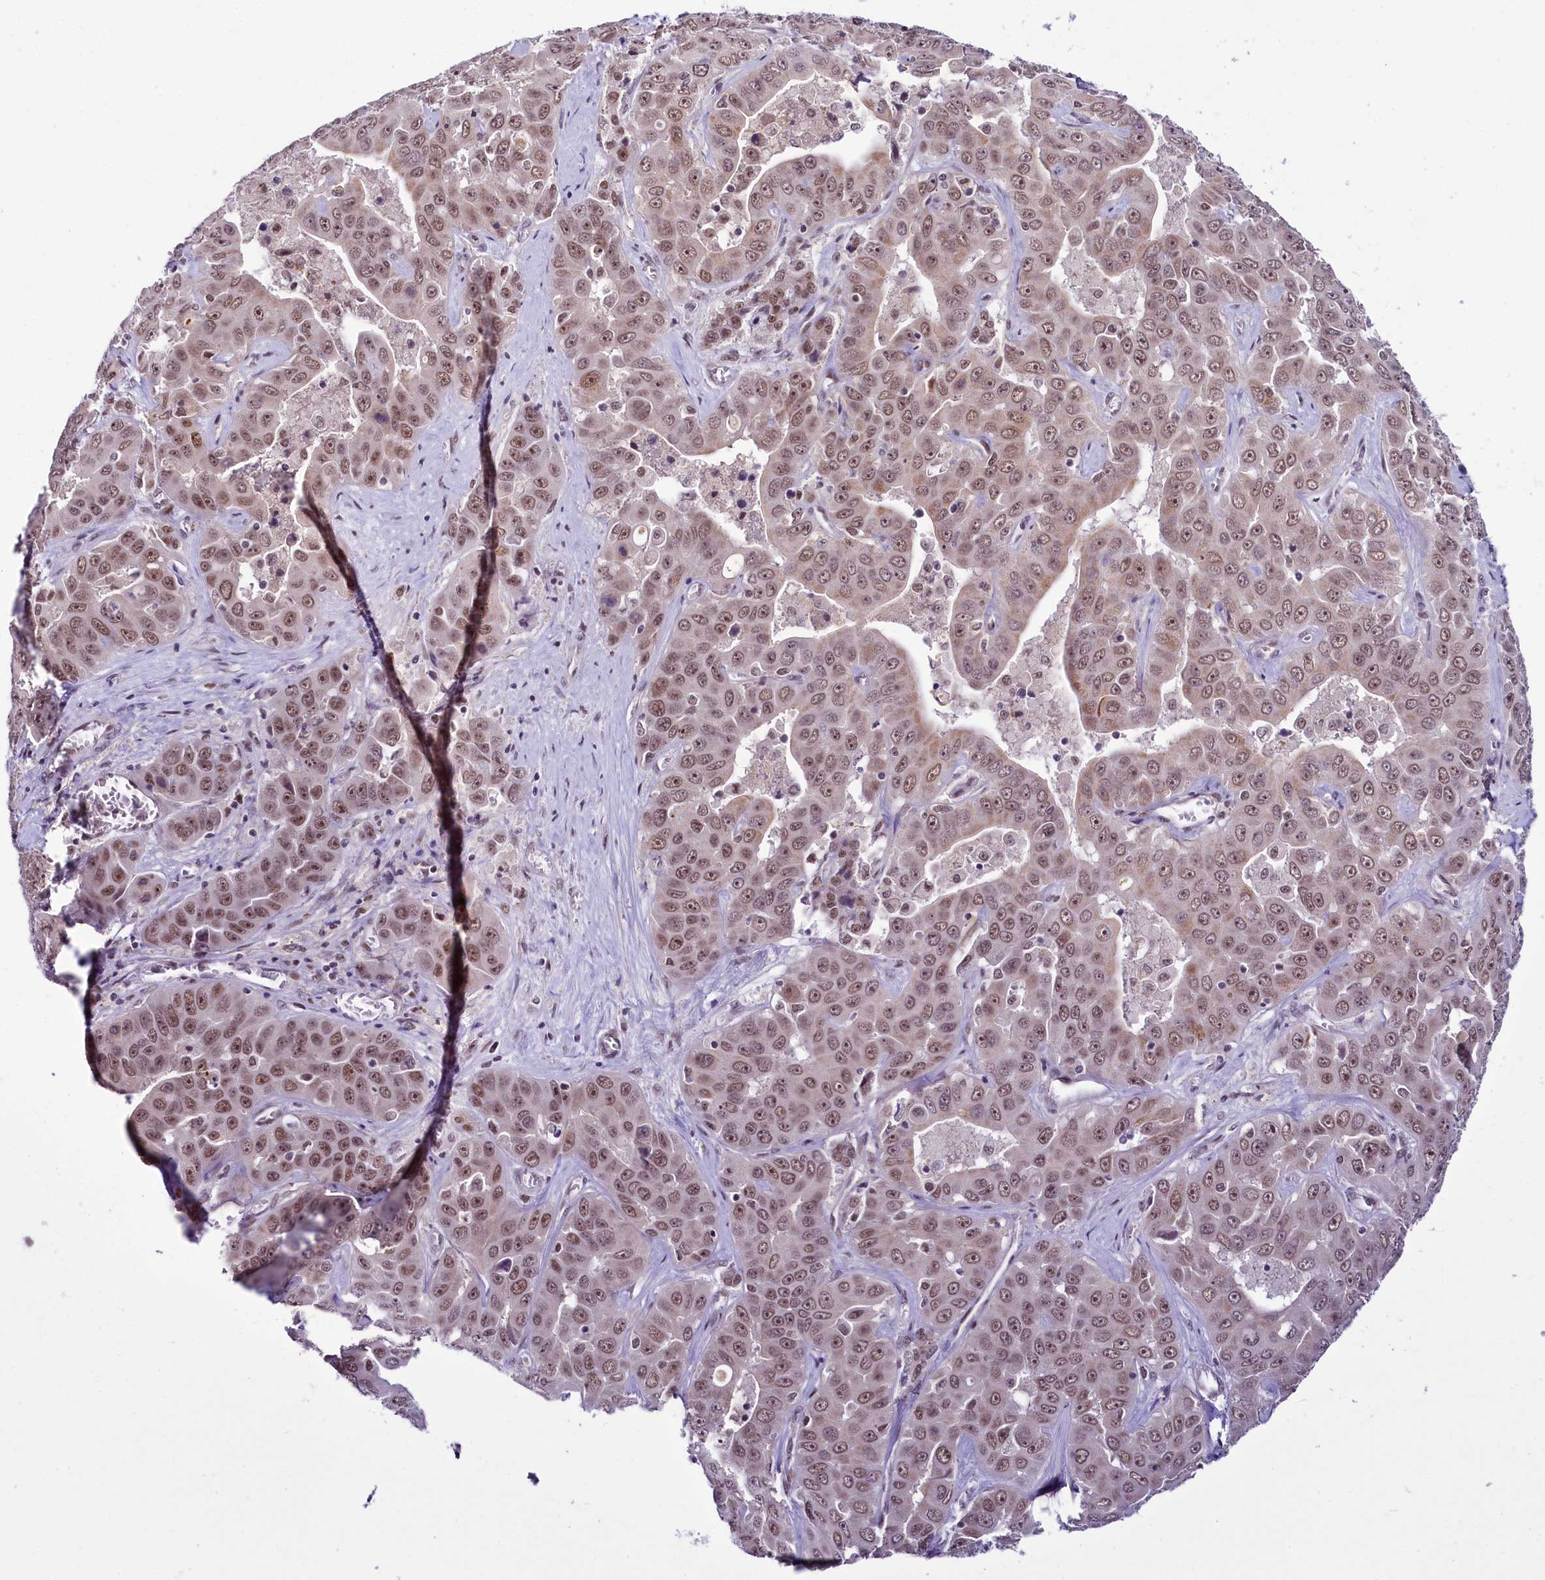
{"staining": {"intensity": "moderate", "quantity": ">75%", "location": "cytoplasmic/membranous,nuclear"}, "tissue": "liver cancer", "cell_type": "Tumor cells", "image_type": "cancer", "snomed": [{"axis": "morphology", "description": "Cholangiocarcinoma"}, {"axis": "topography", "description": "Liver"}], "caption": "Immunohistochemistry (DAB (3,3'-diaminobenzidine)) staining of human cholangiocarcinoma (liver) displays moderate cytoplasmic/membranous and nuclear protein staining in approximately >75% of tumor cells.", "gene": "SCAF11", "patient": {"sex": "female", "age": 52}}